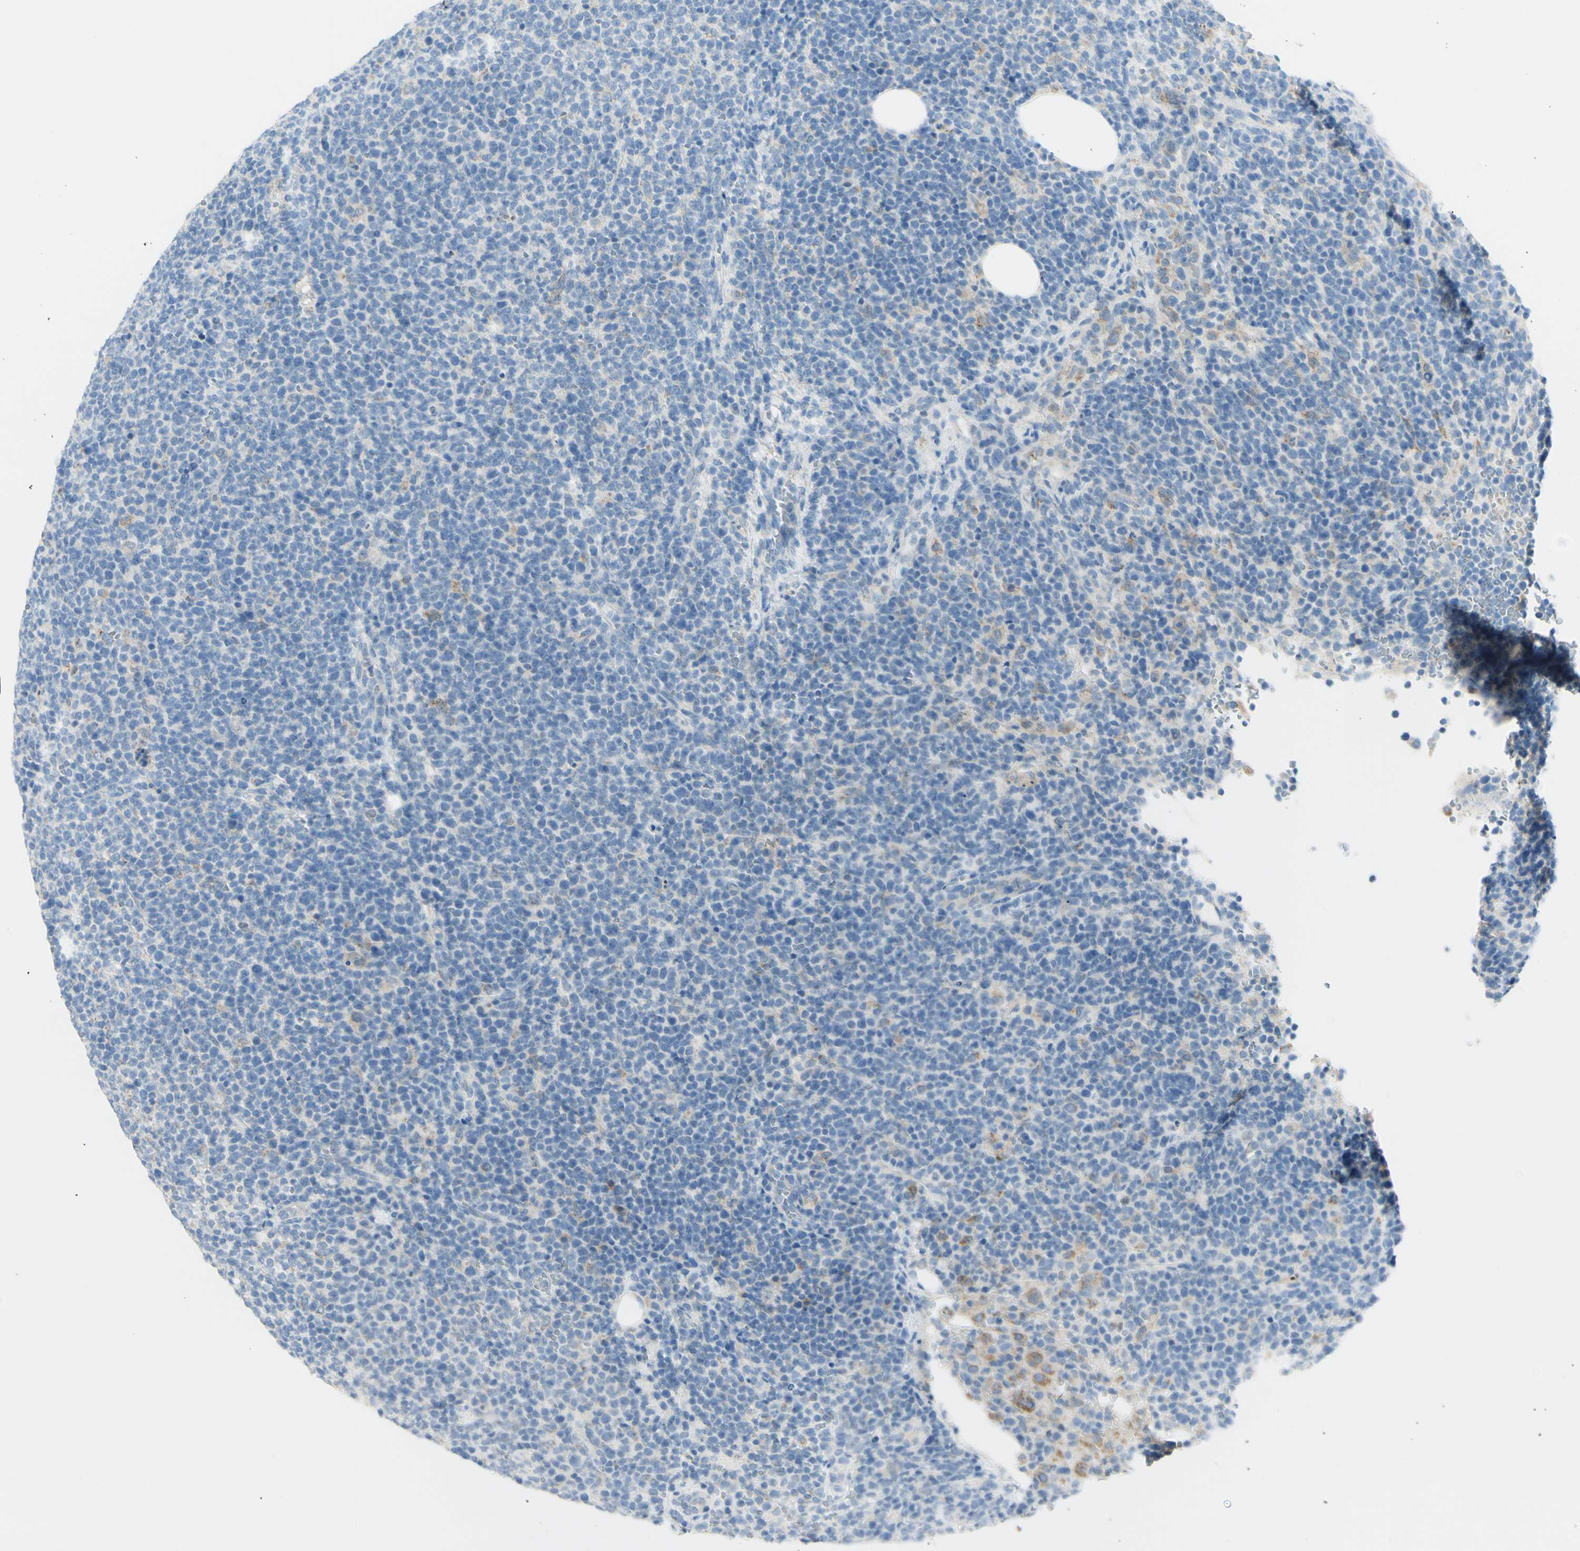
{"staining": {"intensity": "weak", "quantity": "<25%", "location": "cytoplasmic/membranous"}, "tissue": "lymphoma", "cell_type": "Tumor cells", "image_type": "cancer", "snomed": [{"axis": "morphology", "description": "Malignant lymphoma, non-Hodgkin's type, High grade"}, {"axis": "topography", "description": "Lymph node"}], "caption": "There is no significant staining in tumor cells of high-grade malignant lymphoma, non-Hodgkin's type.", "gene": "TSPAN1", "patient": {"sex": "male", "age": 61}}